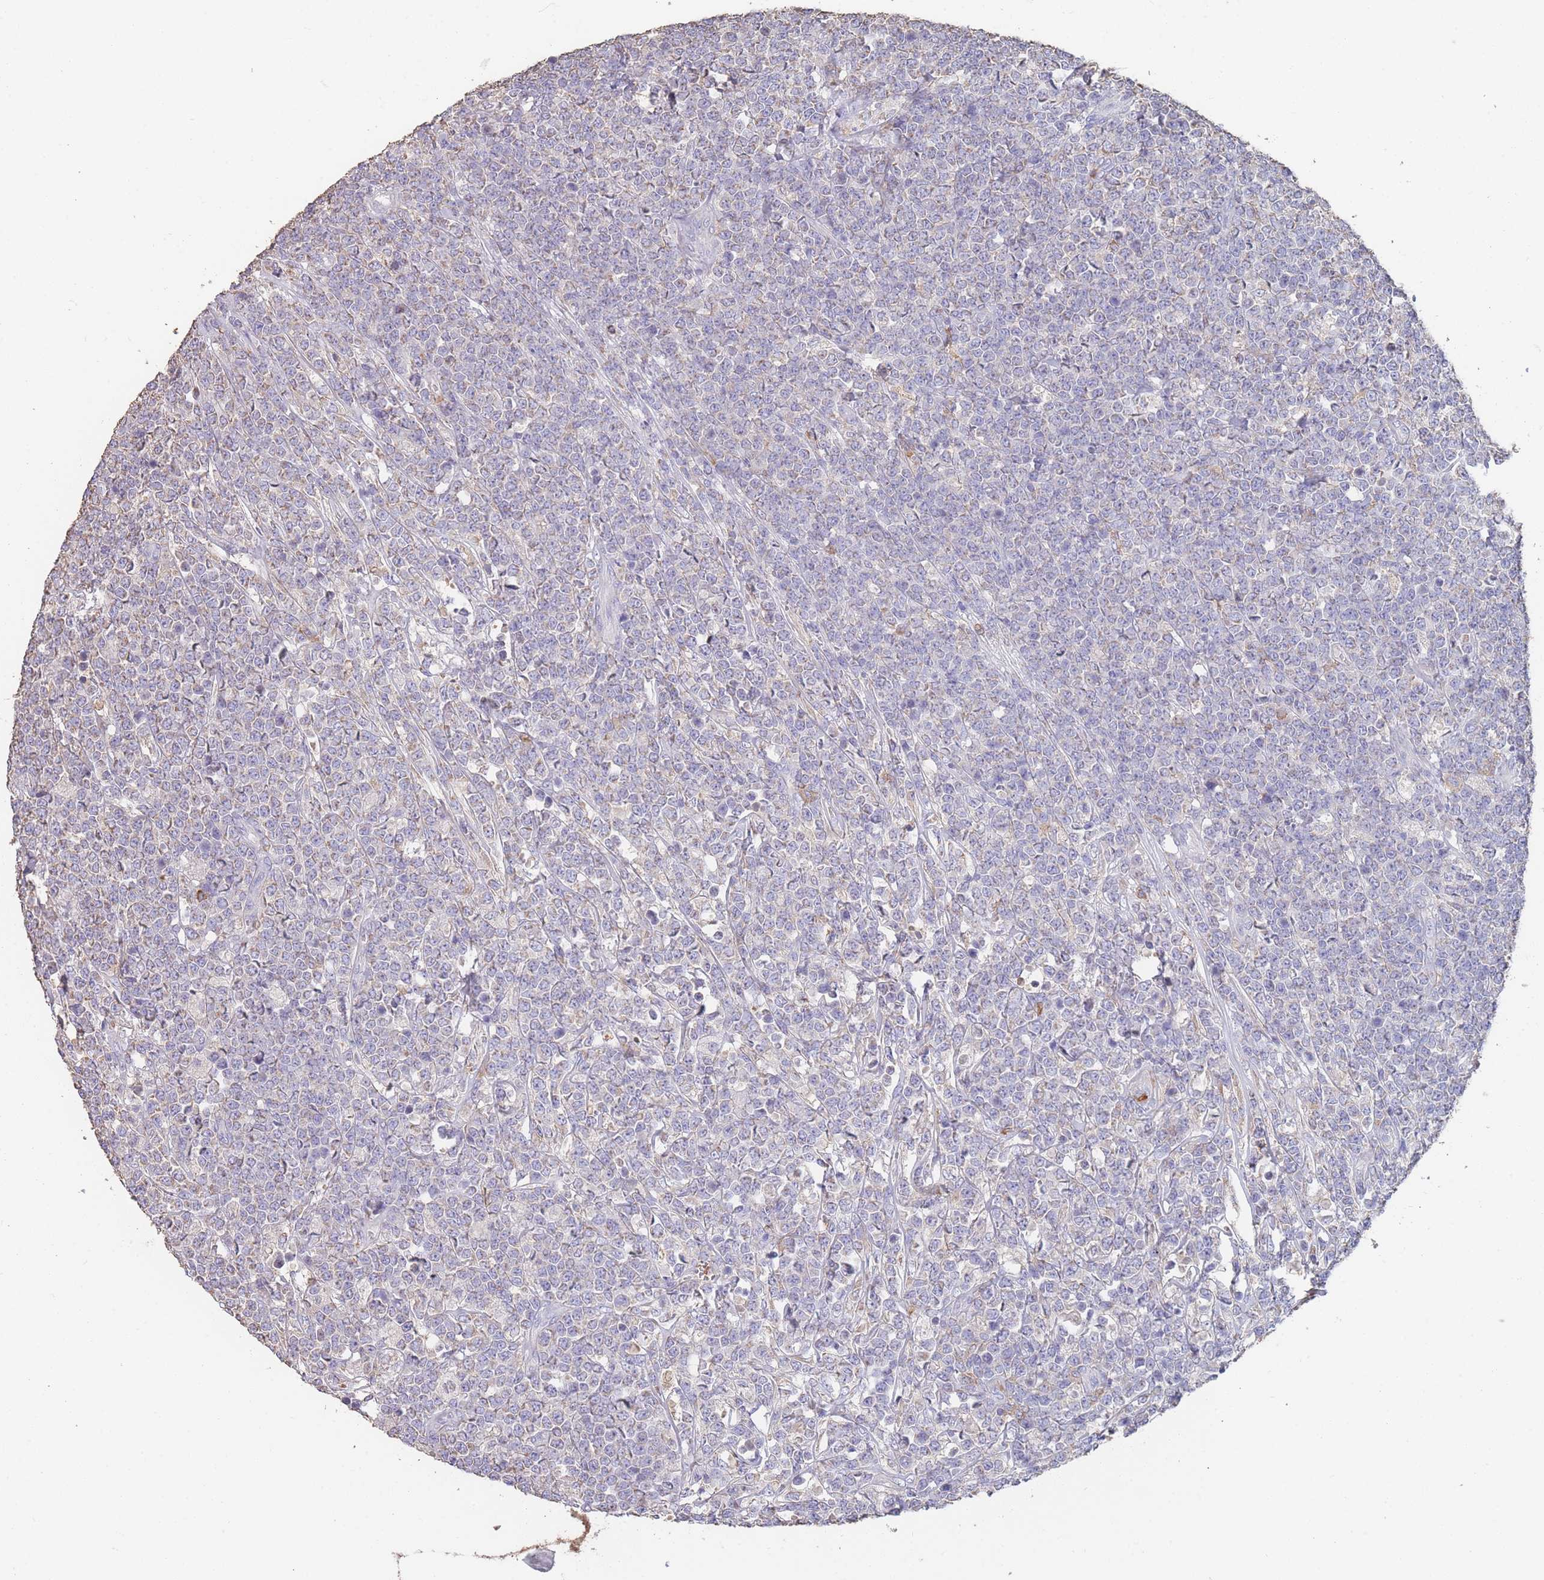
{"staining": {"intensity": "negative", "quantity": "none", "location": "none"}, "tissue": "lymphoma", "cell_type": "Tumor cells", "image_type": "cancer", "snomed": [{"axis": "morphology", "description": "Malignant lymphoma, non-Hodgkin's type, High grade"}, {"axis": "topography", "description": "Small intestine"}], "caption": "This is an immunohistochemistry photomicrograph of high-grade malignant lymphoma, non-Hodgkin's type. There is no positivity in tumor cells.", "gene": "CLEC12A", "patient": {"sex": "male", "age": 8}}